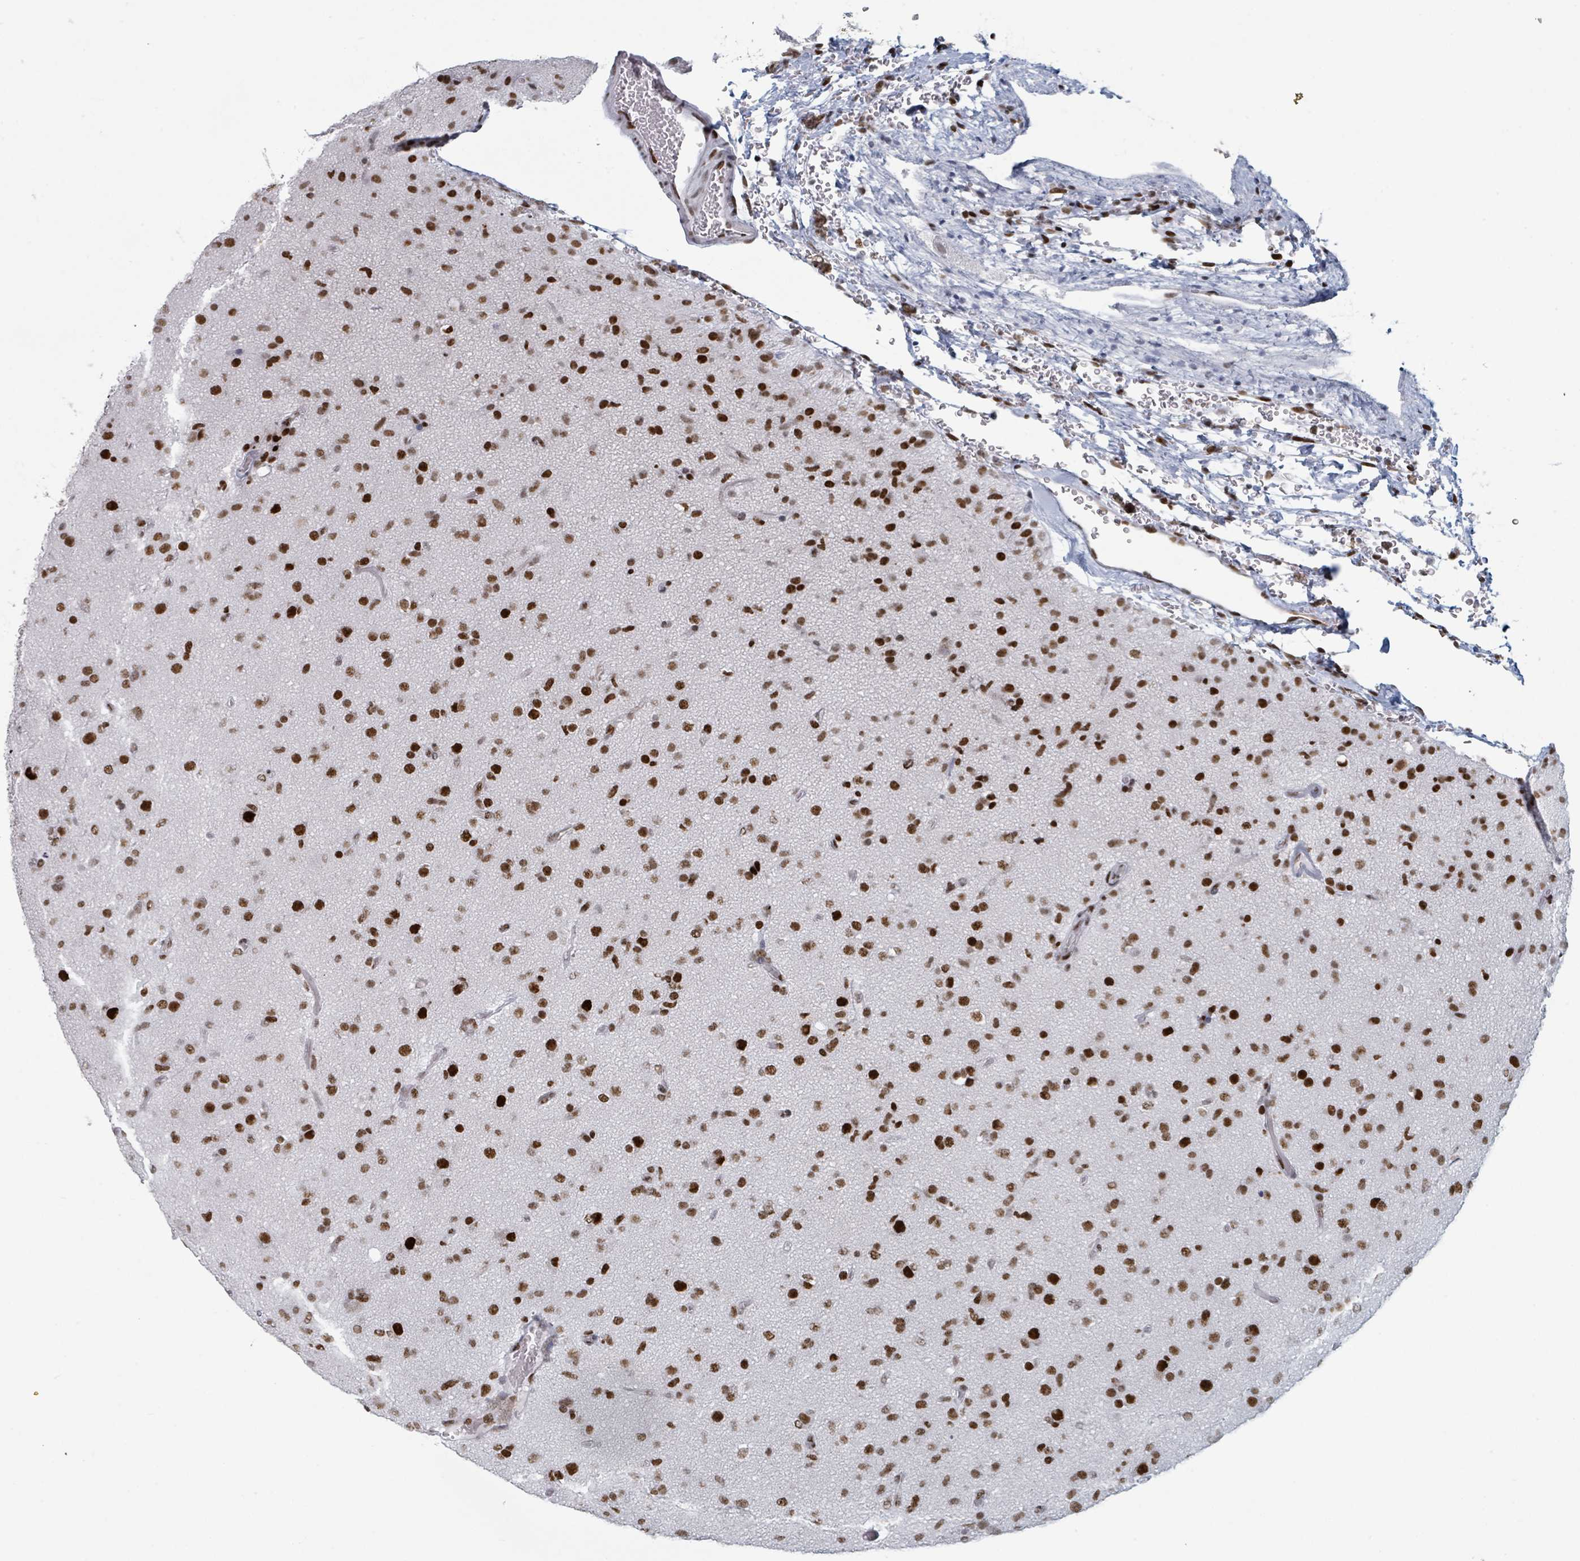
{"staining": {"intensity": "moderate", "quantity": ">75%", "location": "nuclear"}, "tissue": "glioma", "cell_type": "Tumor cells", "image_type": "cancer", "snomed": [{"axis": "morphology", "description": "Glioma, malignant, Low grade"}, {"axis": "topography", "description": "Brain"}], "caption": "Glioma was stained to show a protein in brown. There is medium levels of moderate nuclear expression in about >75% of tumor cells.", "gene": "DHX16", "patient": {"sex": "male", "age": 65}}